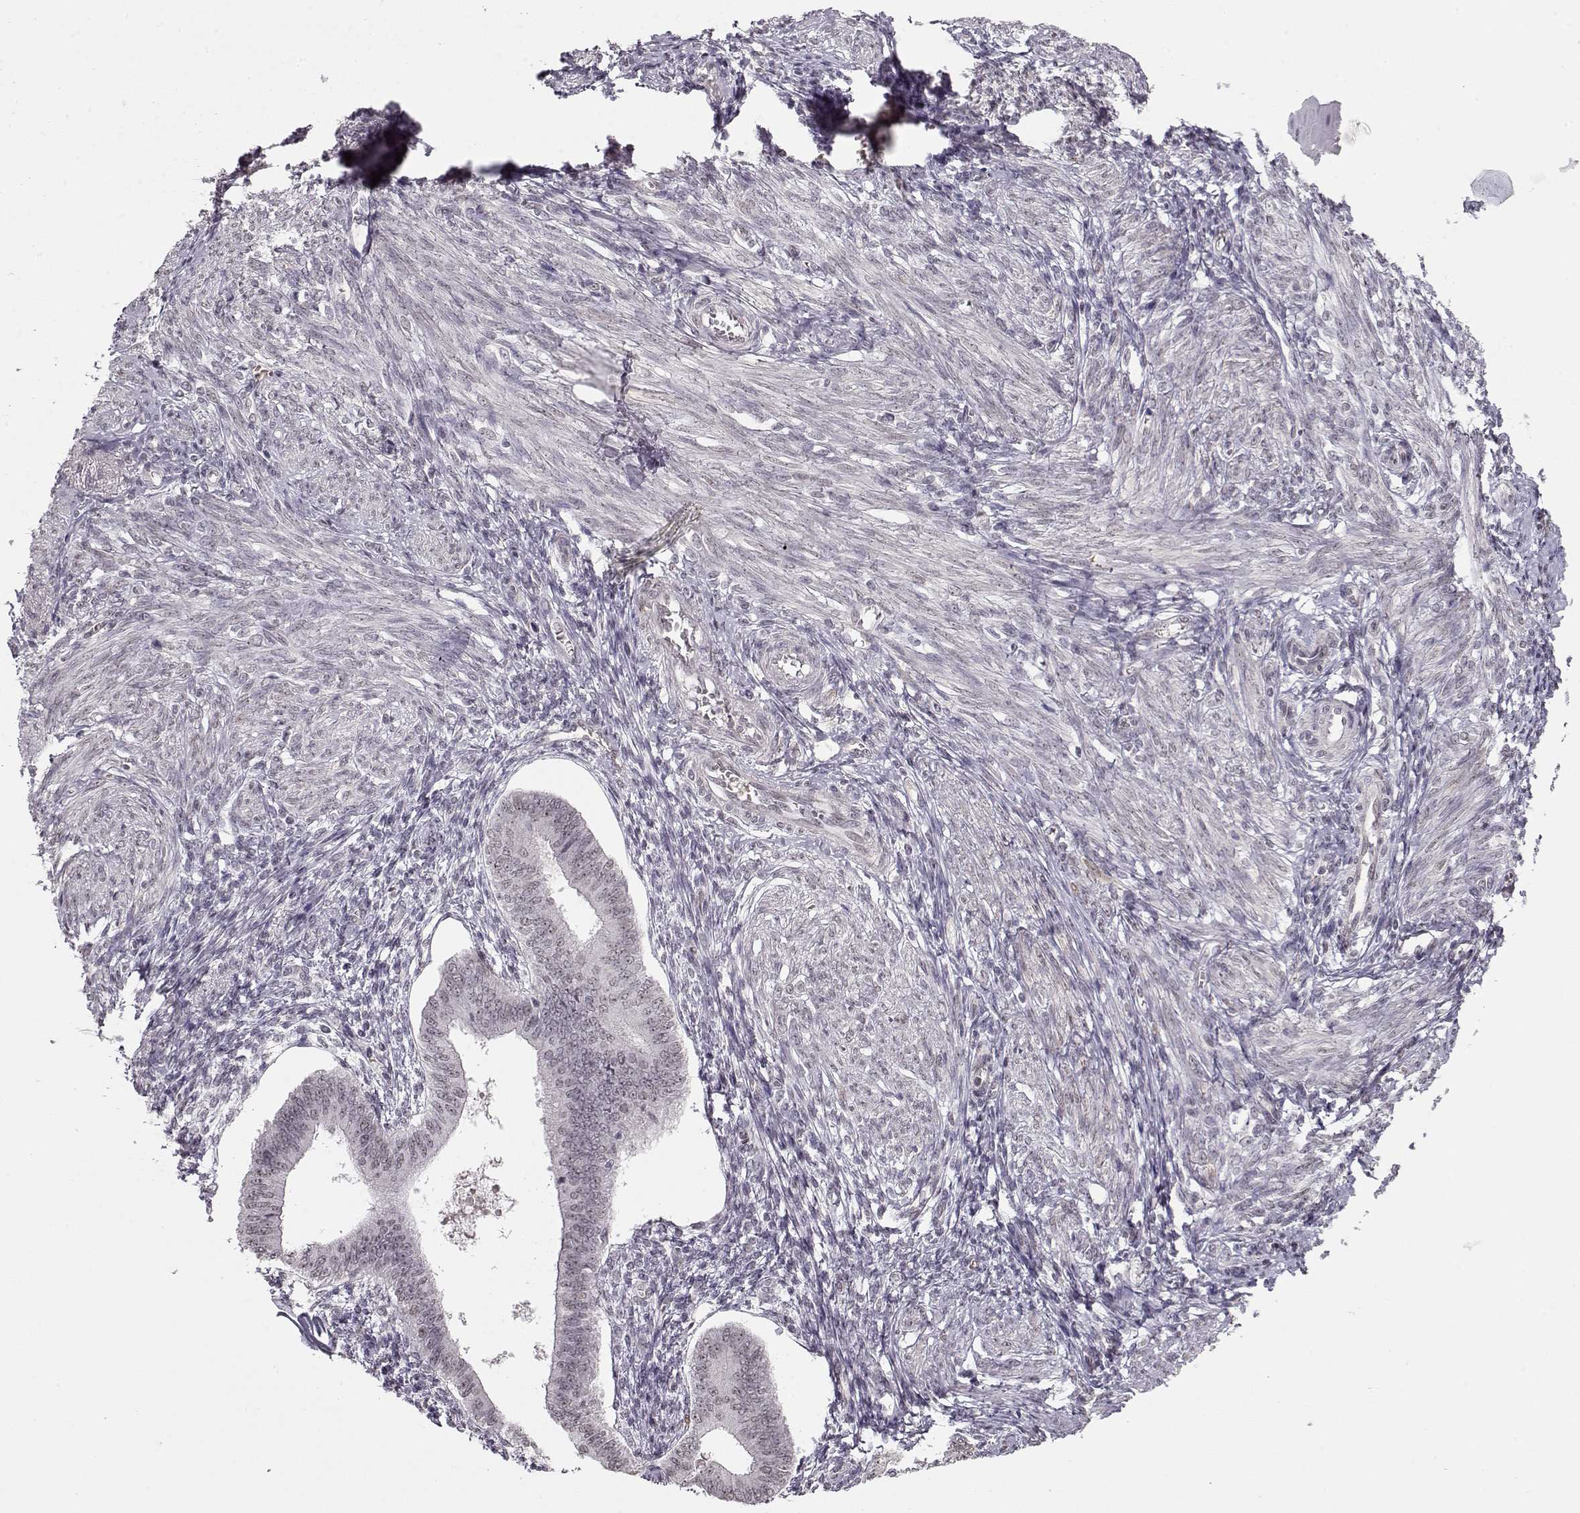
{"staining": {"intensity": "negative", "quantity": "none", "location": "none"}, "tissue": "endometrium", "cell_type": "Cells in endometrial stroma", "image_type": "normal", "snomed": [{"axis": "morphology", "description": "Normal tissue, NOS"}, {"axis": "topography", "description": "Endometrium"}], "caption": "Protein analysis of unremarkable endometrium demonstrates no significant staining in cells in endometrial stroma. Nuclei are stained in blue.", "gene": "PCP4", "patient": {"sex": "female", "age": 42}}